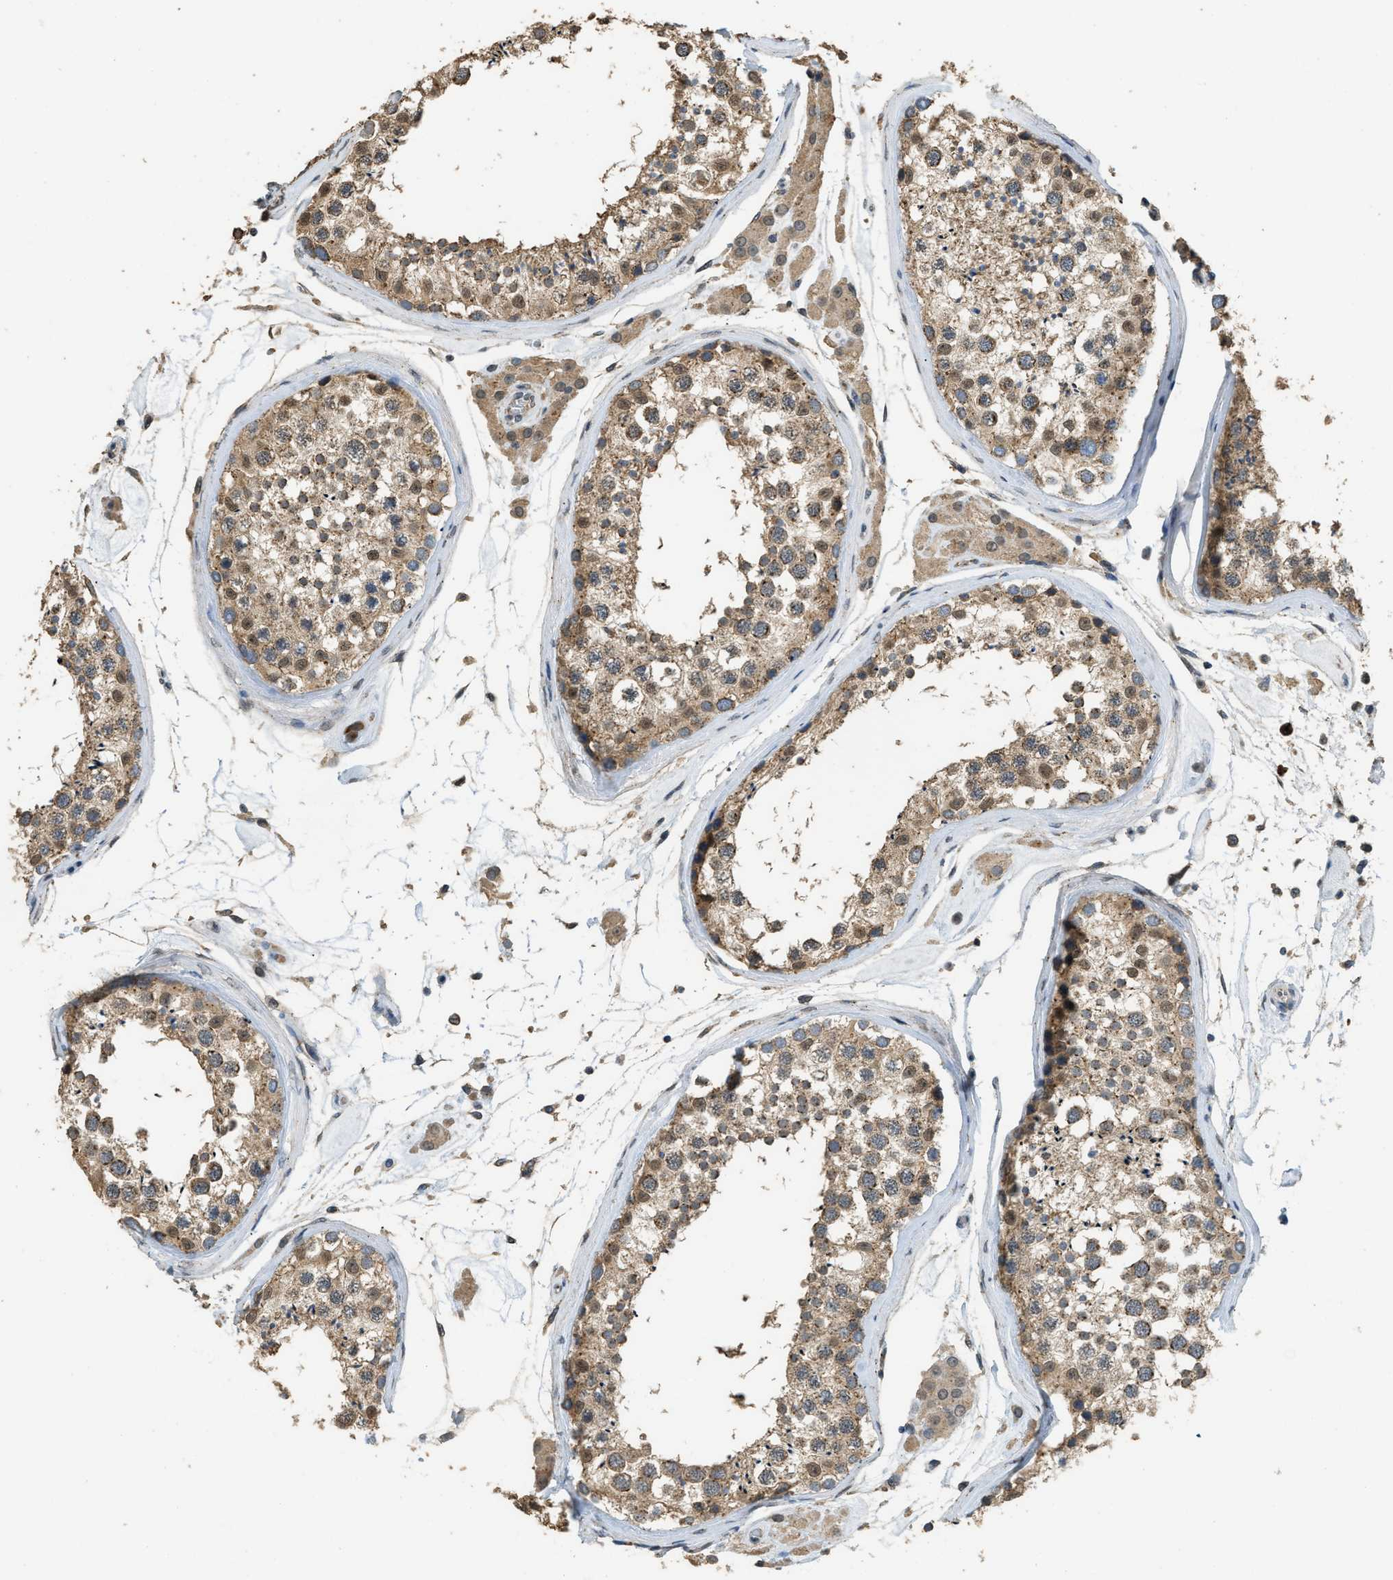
{"staining": {"intensity": "moderate", "quantity": ">75%", "location": "cytoplasmic/membranous"}, "tissue": "testis", "cell_type": "Cells in seminiferous ducts", "image_type": "normal", "snomed": [{"axis": "morphology", "description": "Normal tissue, NOS"}, {"axis": "topography", "description": "Testis"}], "caption": "Immunohistochemical staining of benign human testis exhibits moderate cytoplasmic/membranous protein staining in about >75% of cells in seminiferous ducts. (IHC, brightfield microscopy, high magnification).", "gene": "IPO7", "patient": {"sex": "male", "age": 46}}